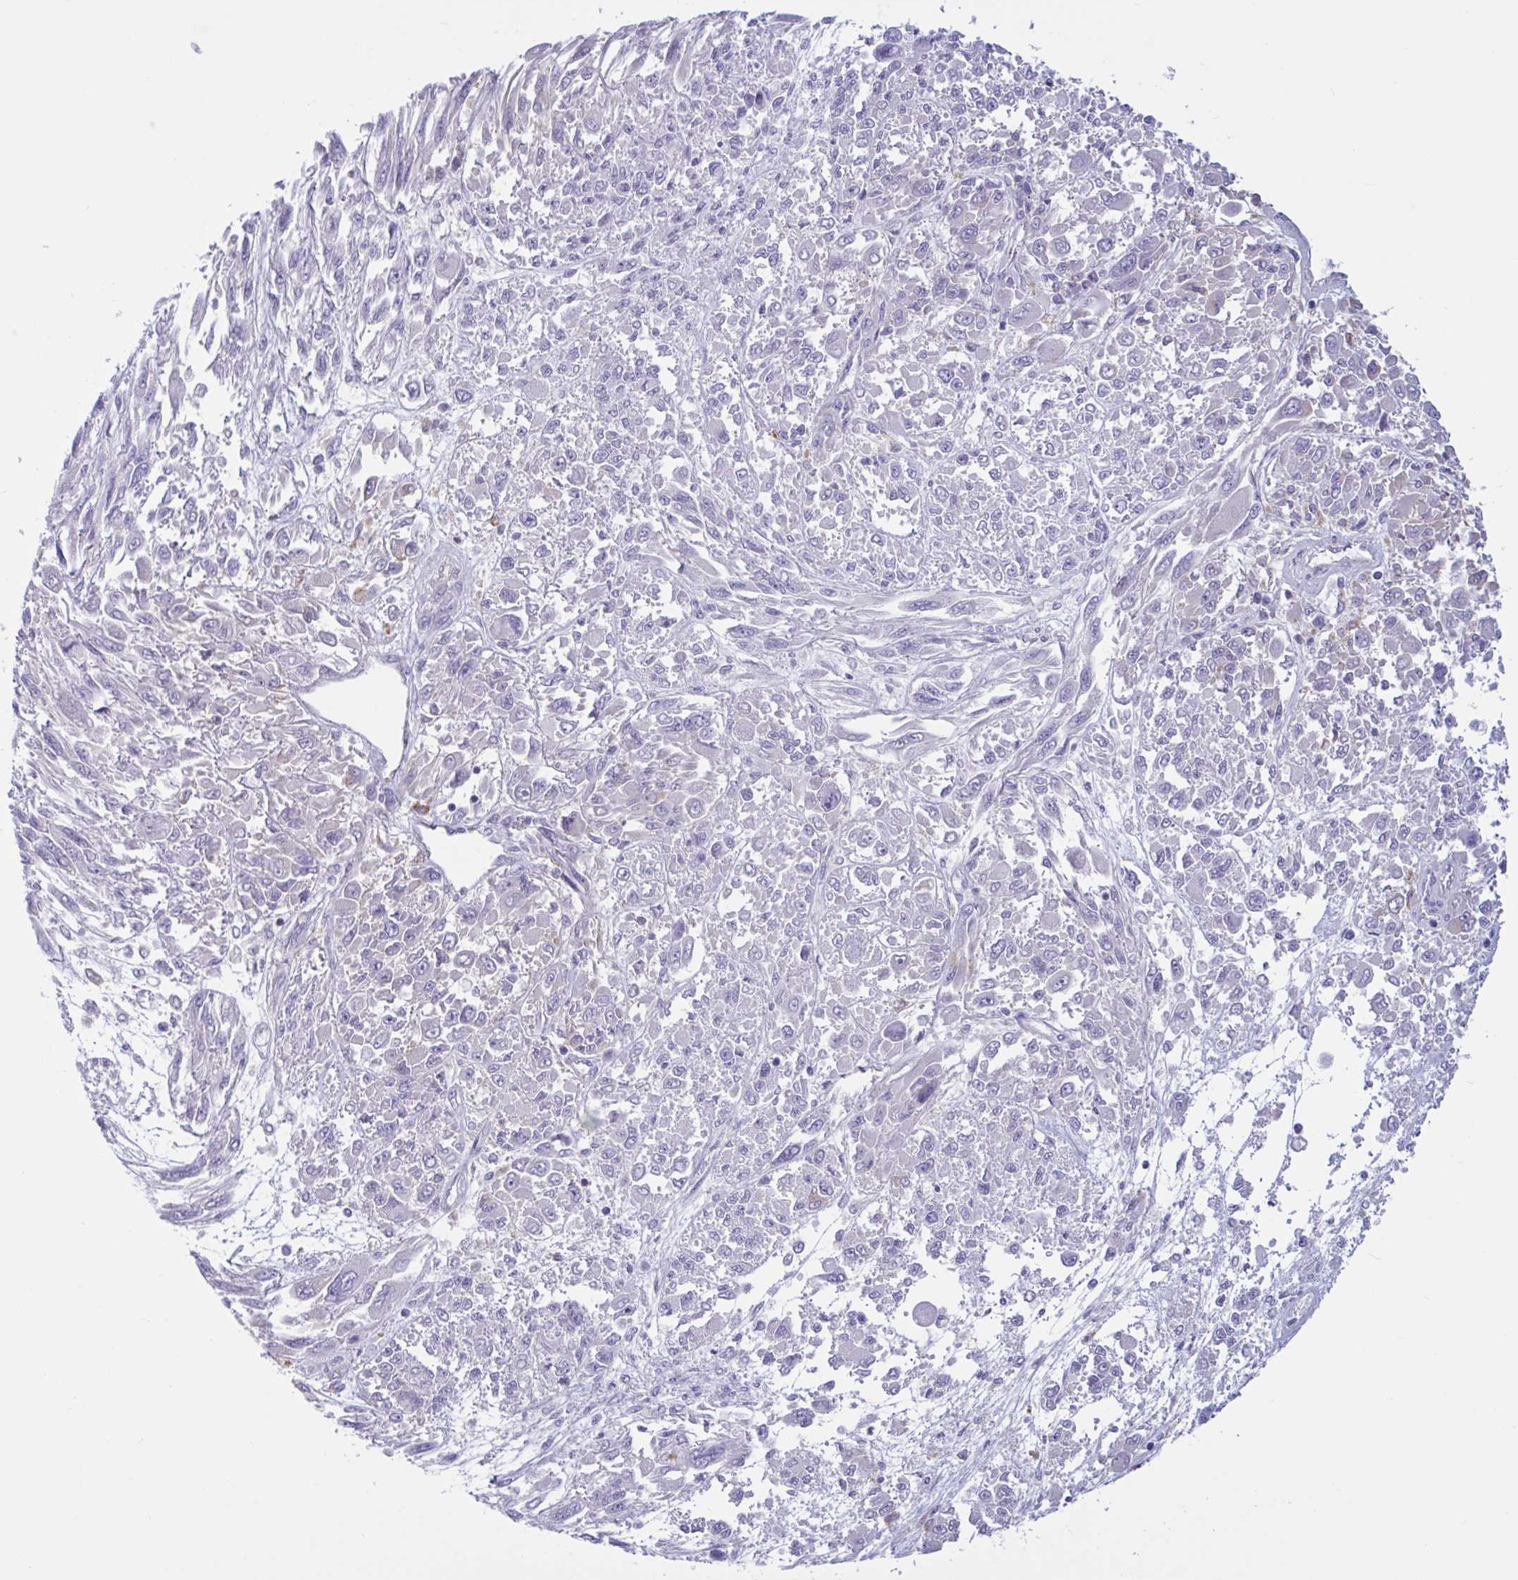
{"staining": {"intensity": "negative", "quantity": "none", "location": "none"}, "tissue": "melanoma", "cell_type": "Tumor cells", "image_type": "cancer", "snomed": [{"axis": "morphology", "description": "Malignant melanoma, NOS"}, {"axis": "topography", "description": "Skin"}], "caption": "Immunohistochemistry (IHC) micrograph of neoplastic tissue: human melanoma stained with DAB (3,3'-diaminobenzidine) exhibits no significant protein expression in tumor cells.", "gene": "XCL1", "patient": {"sex": "female", "age": 91}}